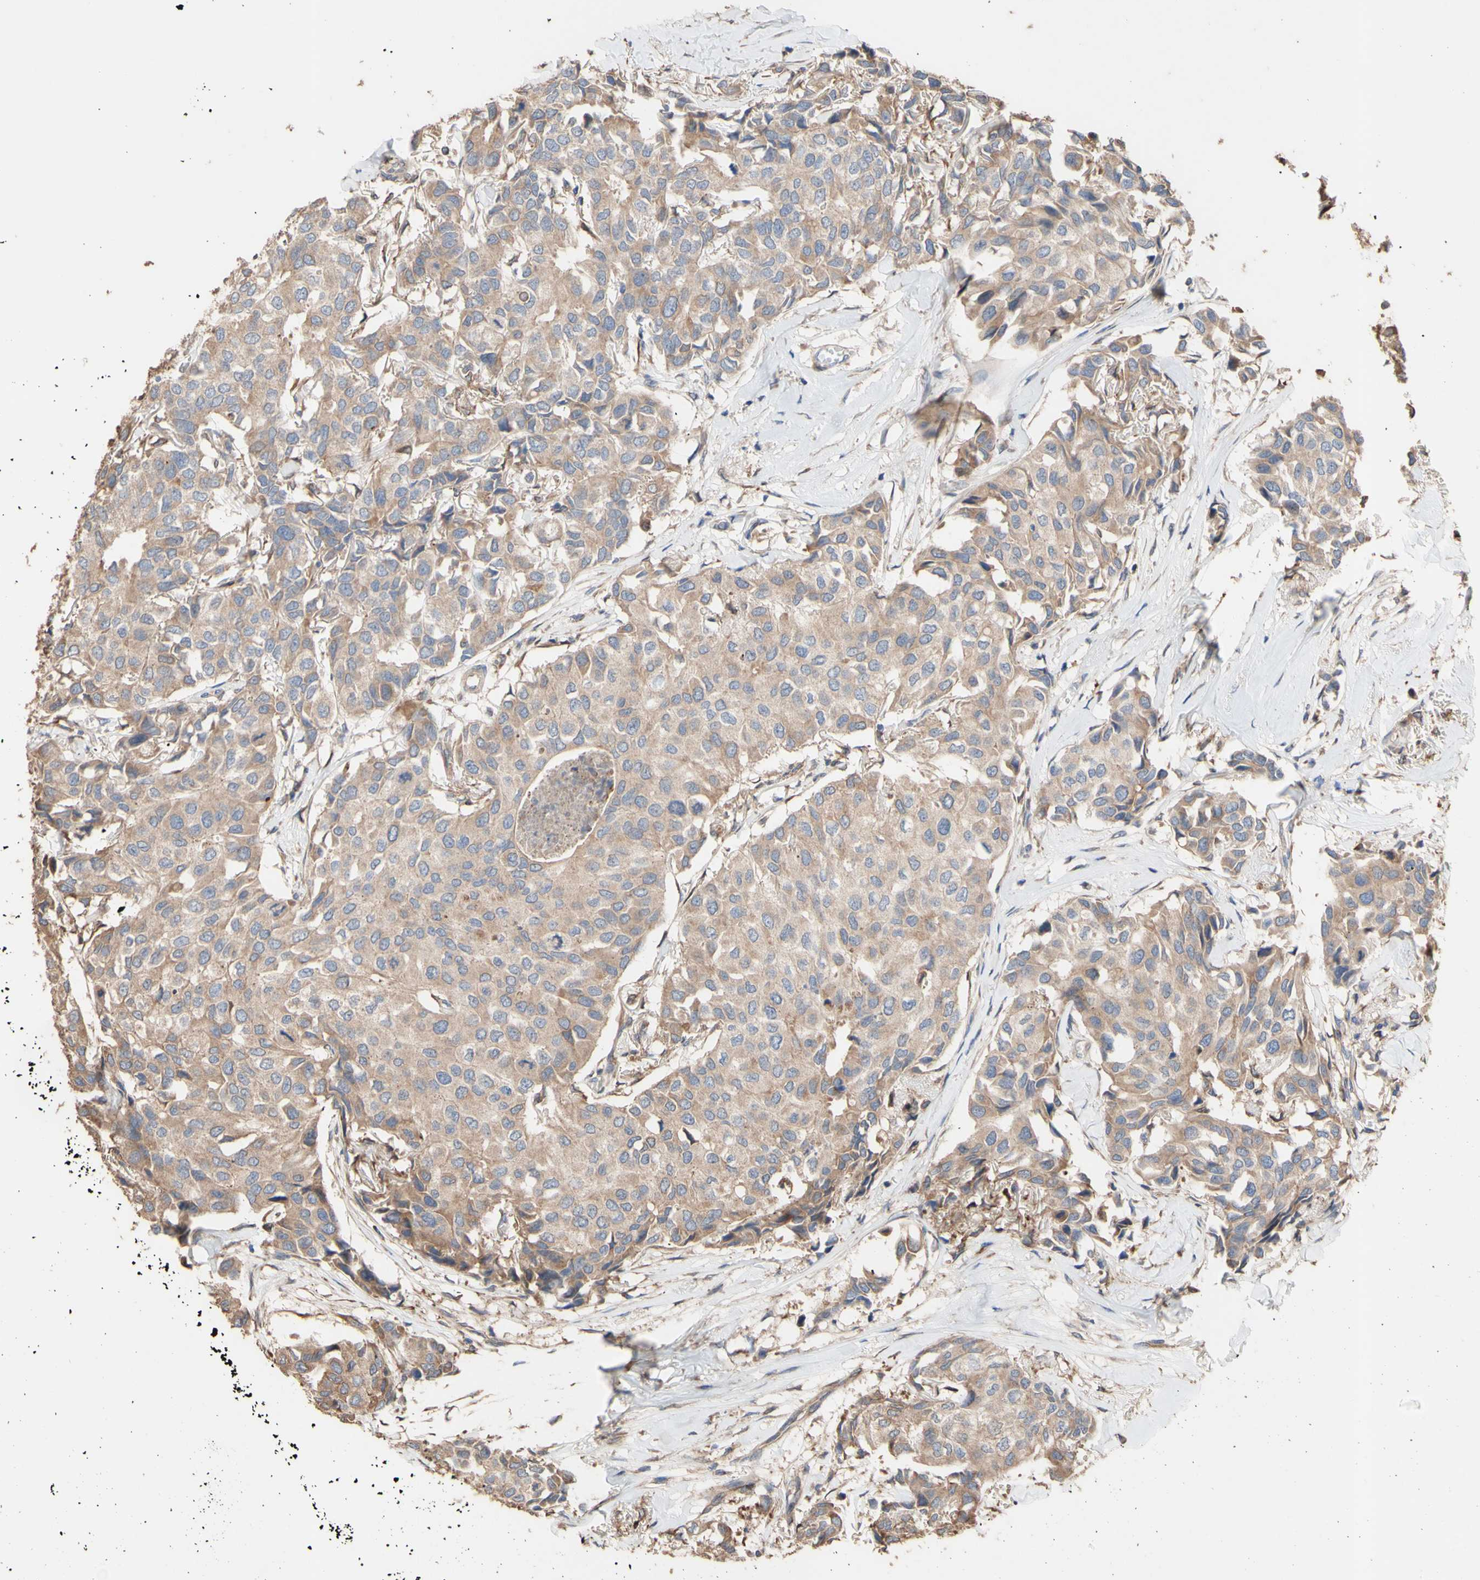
{"staining": {"intensity": "weak", "quantity": ">75%", "location": "cytoplasmic/membranous"}, "tissue": "breast cancer", "cell_type": "Tumor cells", "image_type": "cancer", "snomed": [{"axis": "morphology", "description": "Duct carcinoma"}, {"axis": "topography", "description": "Breast"}], "caption": "A low amount of weak cytoplasmic/membranous staining is identified in approximately >75% of tumor cells in intraductal carcinoma (breast) tissue. Using DAB (3,3'-diaminobenzidine) (brown) and hematoxylin (blue) stains, captured at high magnification using brightfield microscopy.", "gene": "NECTIN3", "patient": {"sex": "female", "age": 80}}